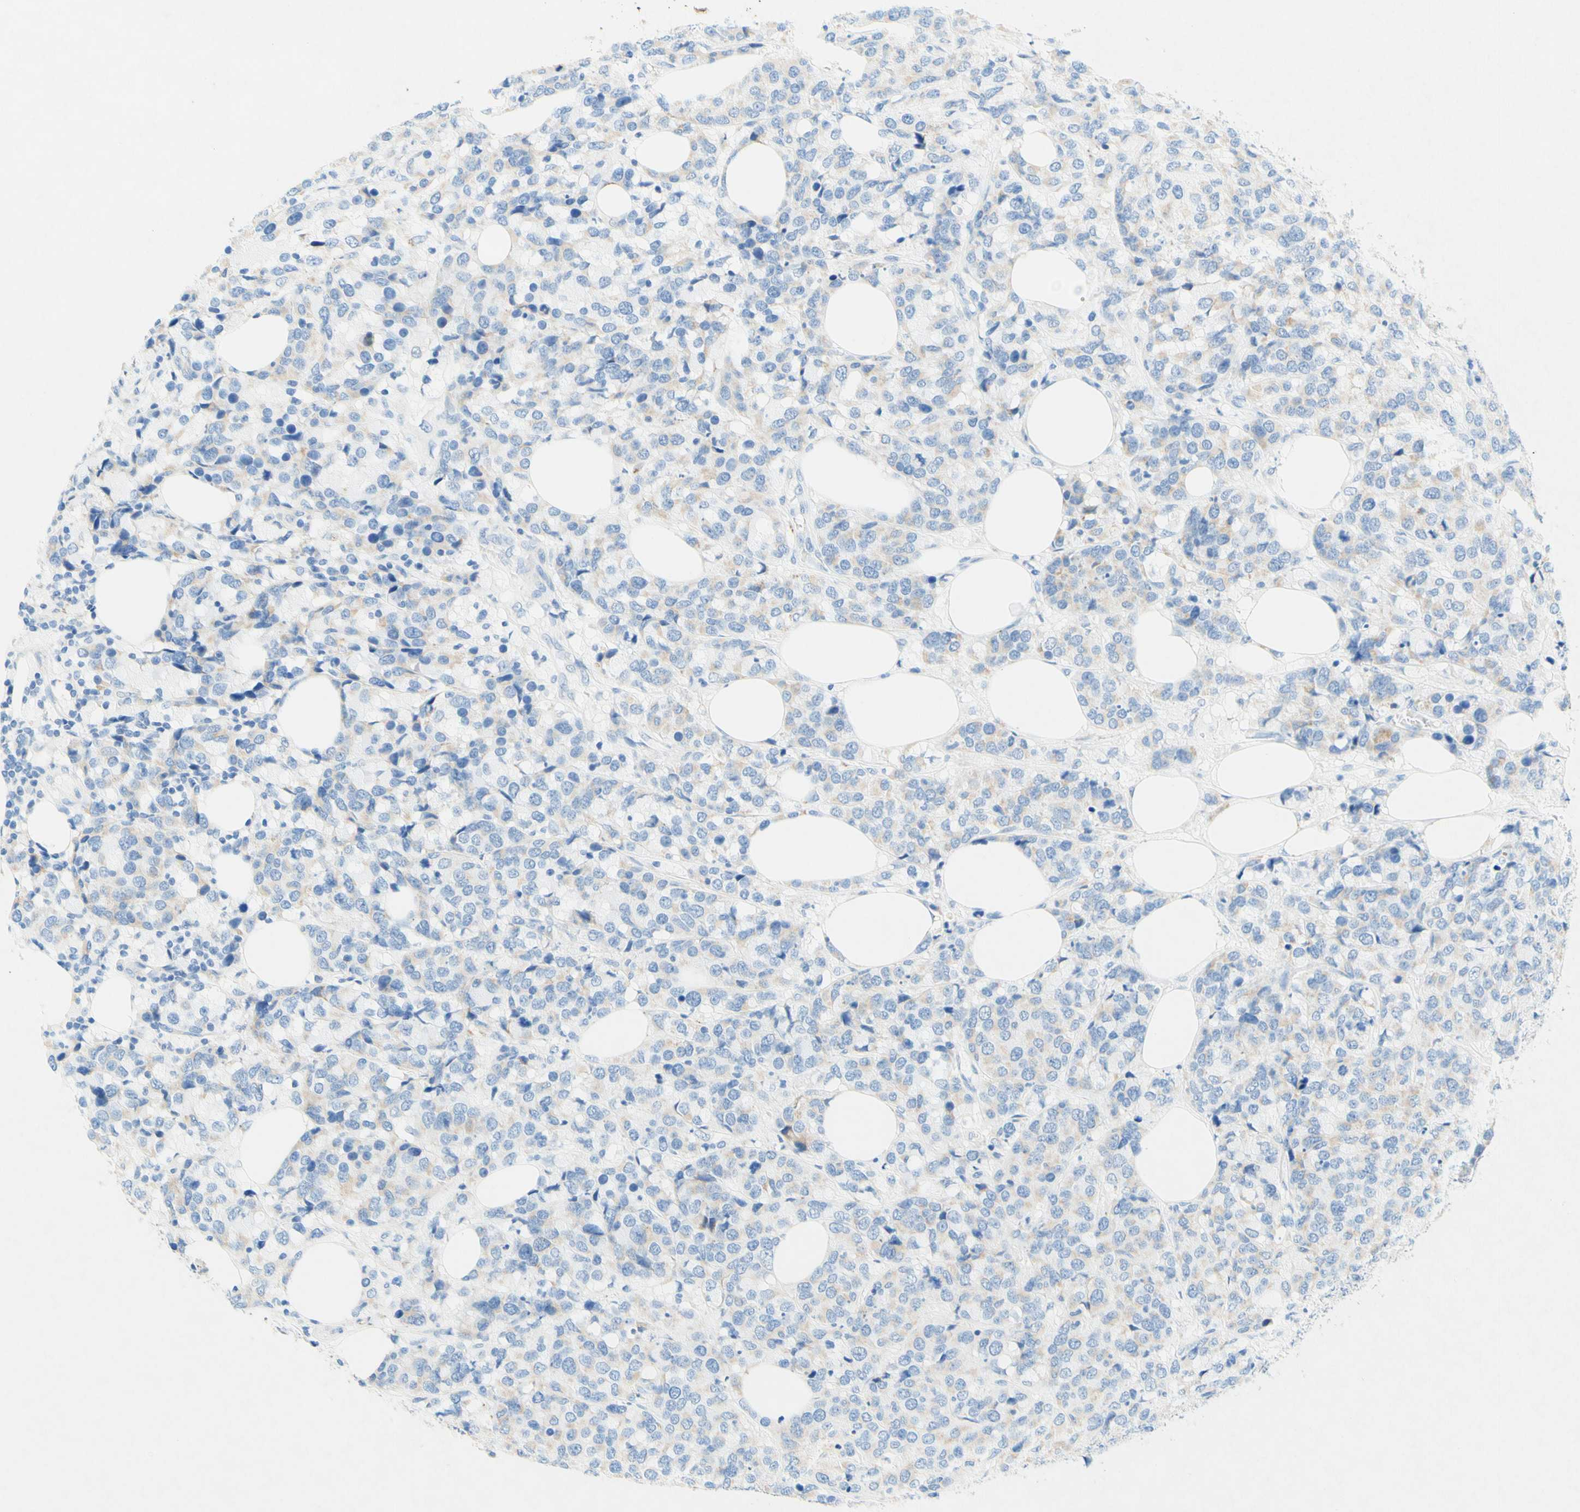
{"staining": {"intensity": "weak", "quantity": "<25%", "location": "cytoplasmic/membranous"}, "tissue": "breast cancer", "cell_type": "Tumor cells", "image_type": "cancer", "snomed": [{"axis": "morphology", "description": "Lobular carcinoma"}, {"axis": "topography", "description": "Breast"}], "caption": "Tumor cells are negative for protein expression in human lobular carcinoma (breast). (Brightfield microscopy of DAB immunohistochemistry at high magnification).", "gene": "SLC46A1", "patient": {"sex": "female", "age": 59}}